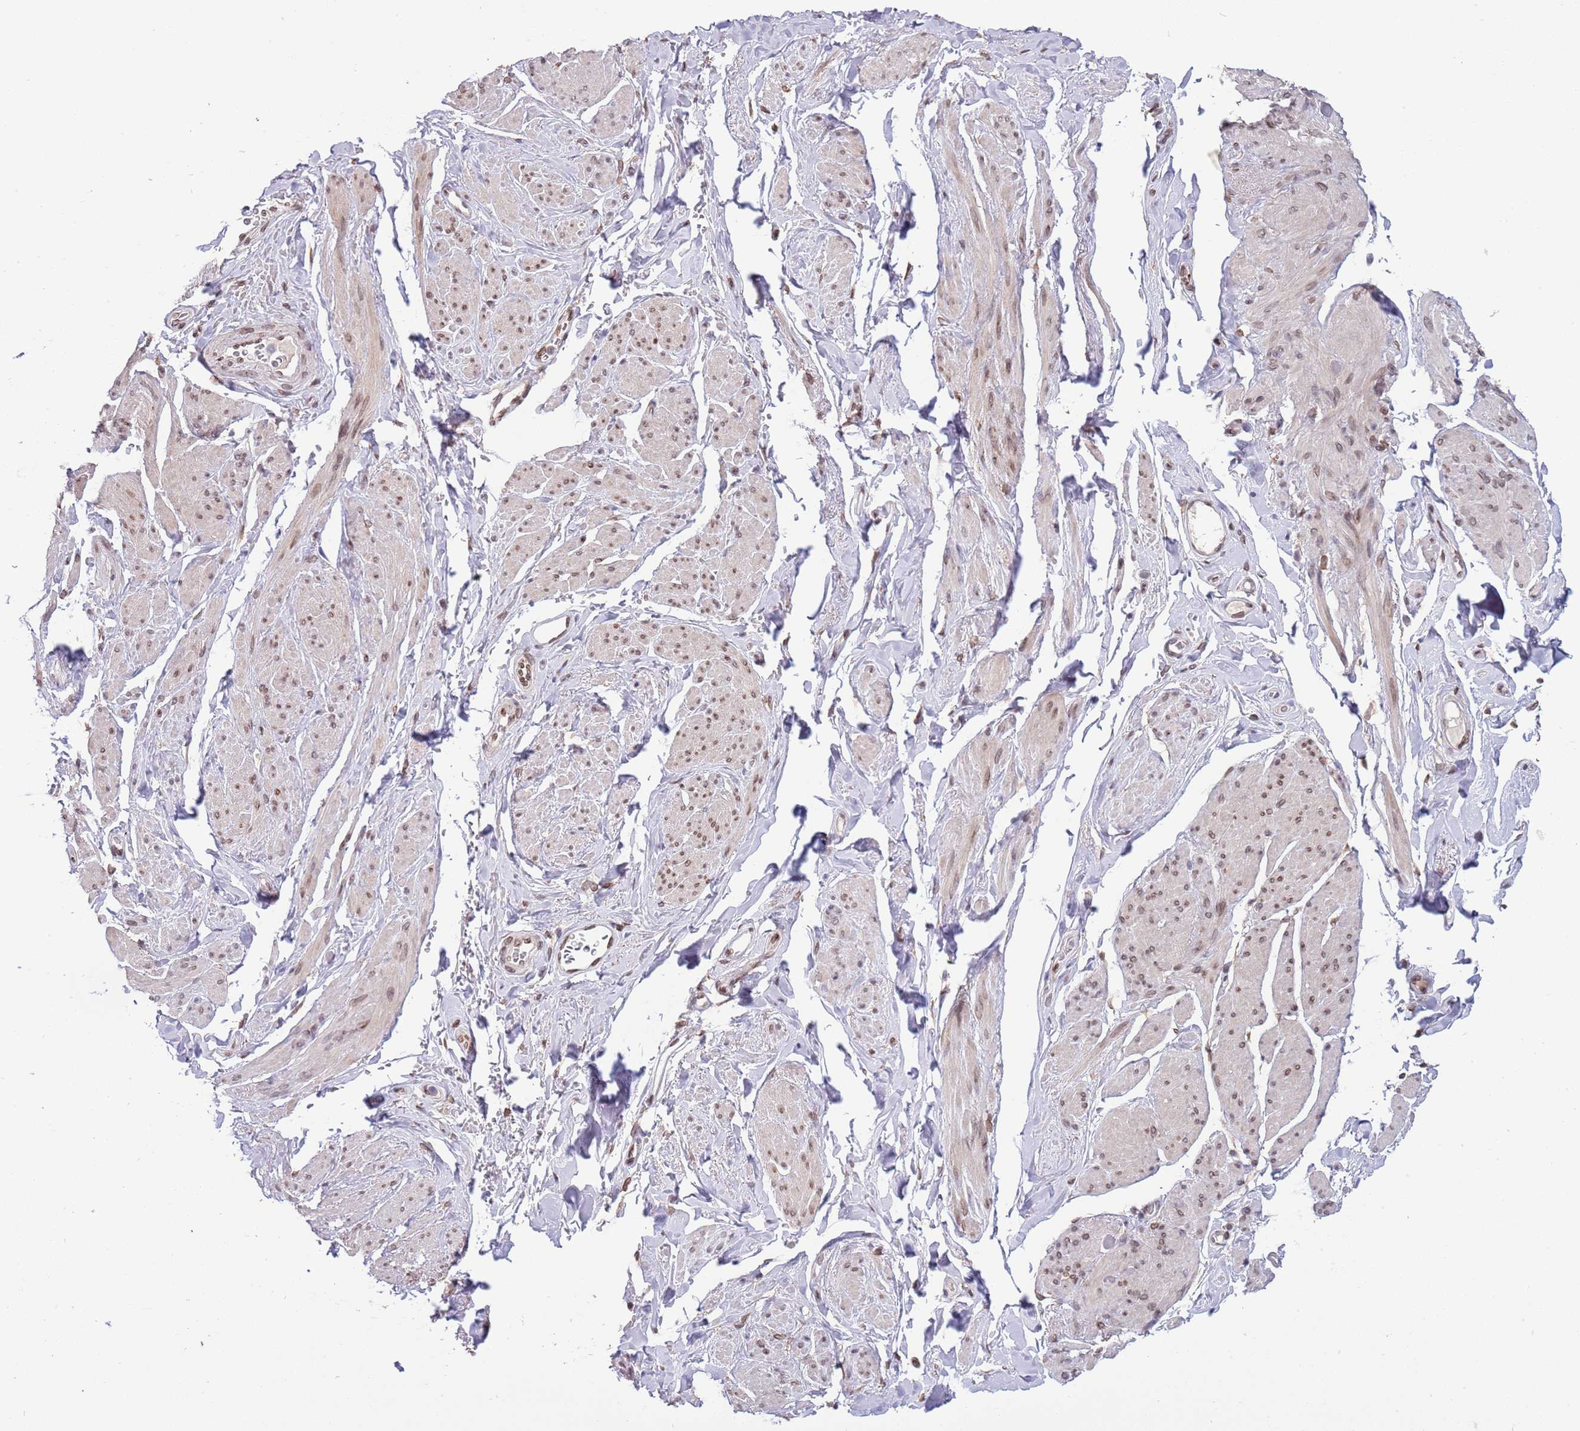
{"staining": {"intensity": "weak", "quantity": "25%-75%", "location": "nuclear"}, "tissue": "smooth muscle", "cell_type": "Smooth muscle cells", "image_type": "normal", "snomed": [{"axis": "morphology", "description": "Normal tissue, NOS"}, {"axis": "topography", "description": "Smooth muscle"}, {"axis": "topography", "description": "Peripheral nerve tissue"}], "caption": "Protein expression analysis of benign smooth muscle reveals weak nuclear expression in about 25%-75% of smooth muscle cells.", "gene": "ZNF665", "patient": {"sex": "male", "age": 69}}